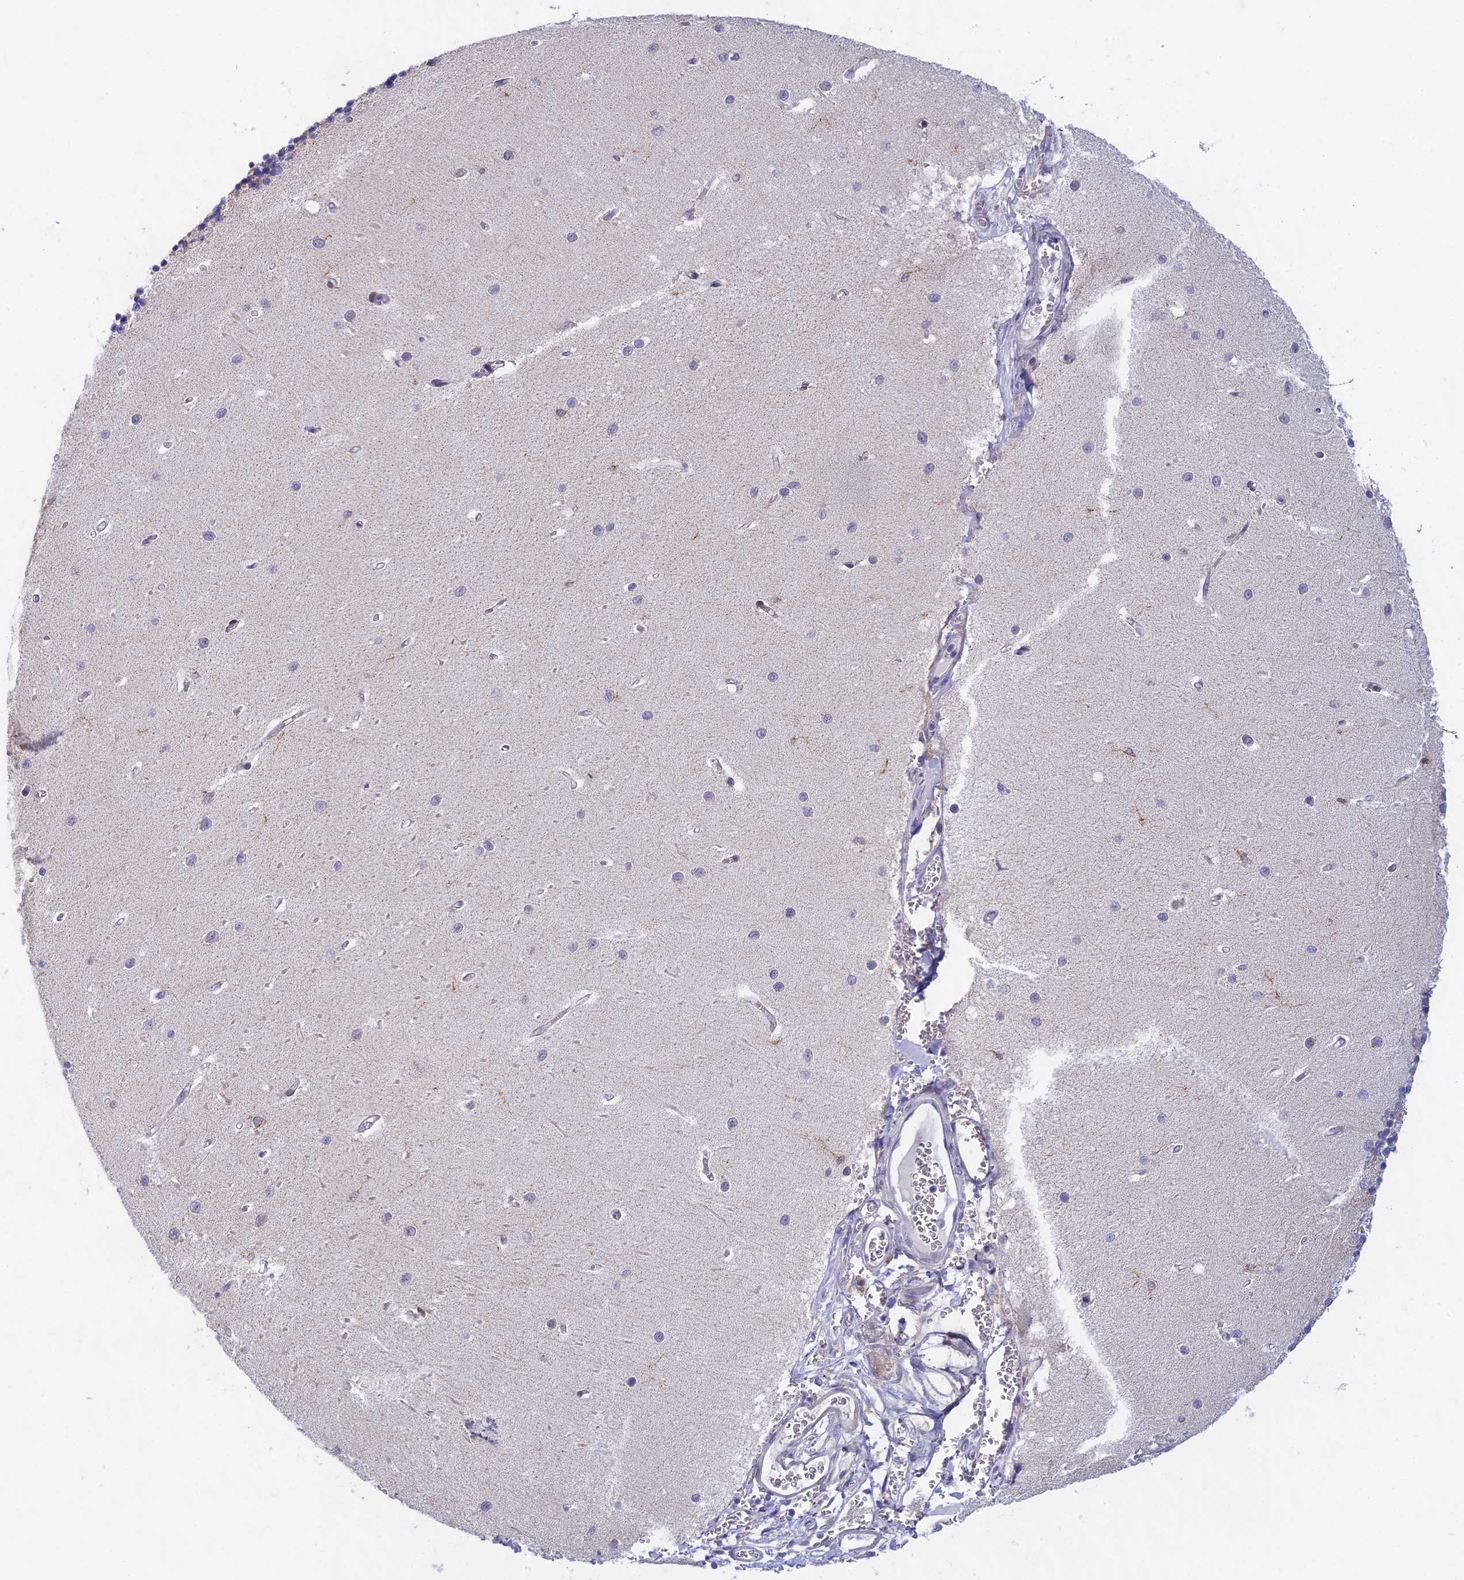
{"staining": {"intensity": "negative", "quantity": "none", "location": "none"}, "tissue": "cerebellum", "cell_type": "Cells in granular layer", "image_type": "normal", "snomed": [{"axis": "morphology", "description": "Normal tissue, NOS"}, {"axis": "topography", "description": "Cerebellum"}], "caption": "Cells in granular layer show no significant protein expression in benign cerebellum.", "gene": "DDX51", "patient": {"sex": "male", "age": 37}}